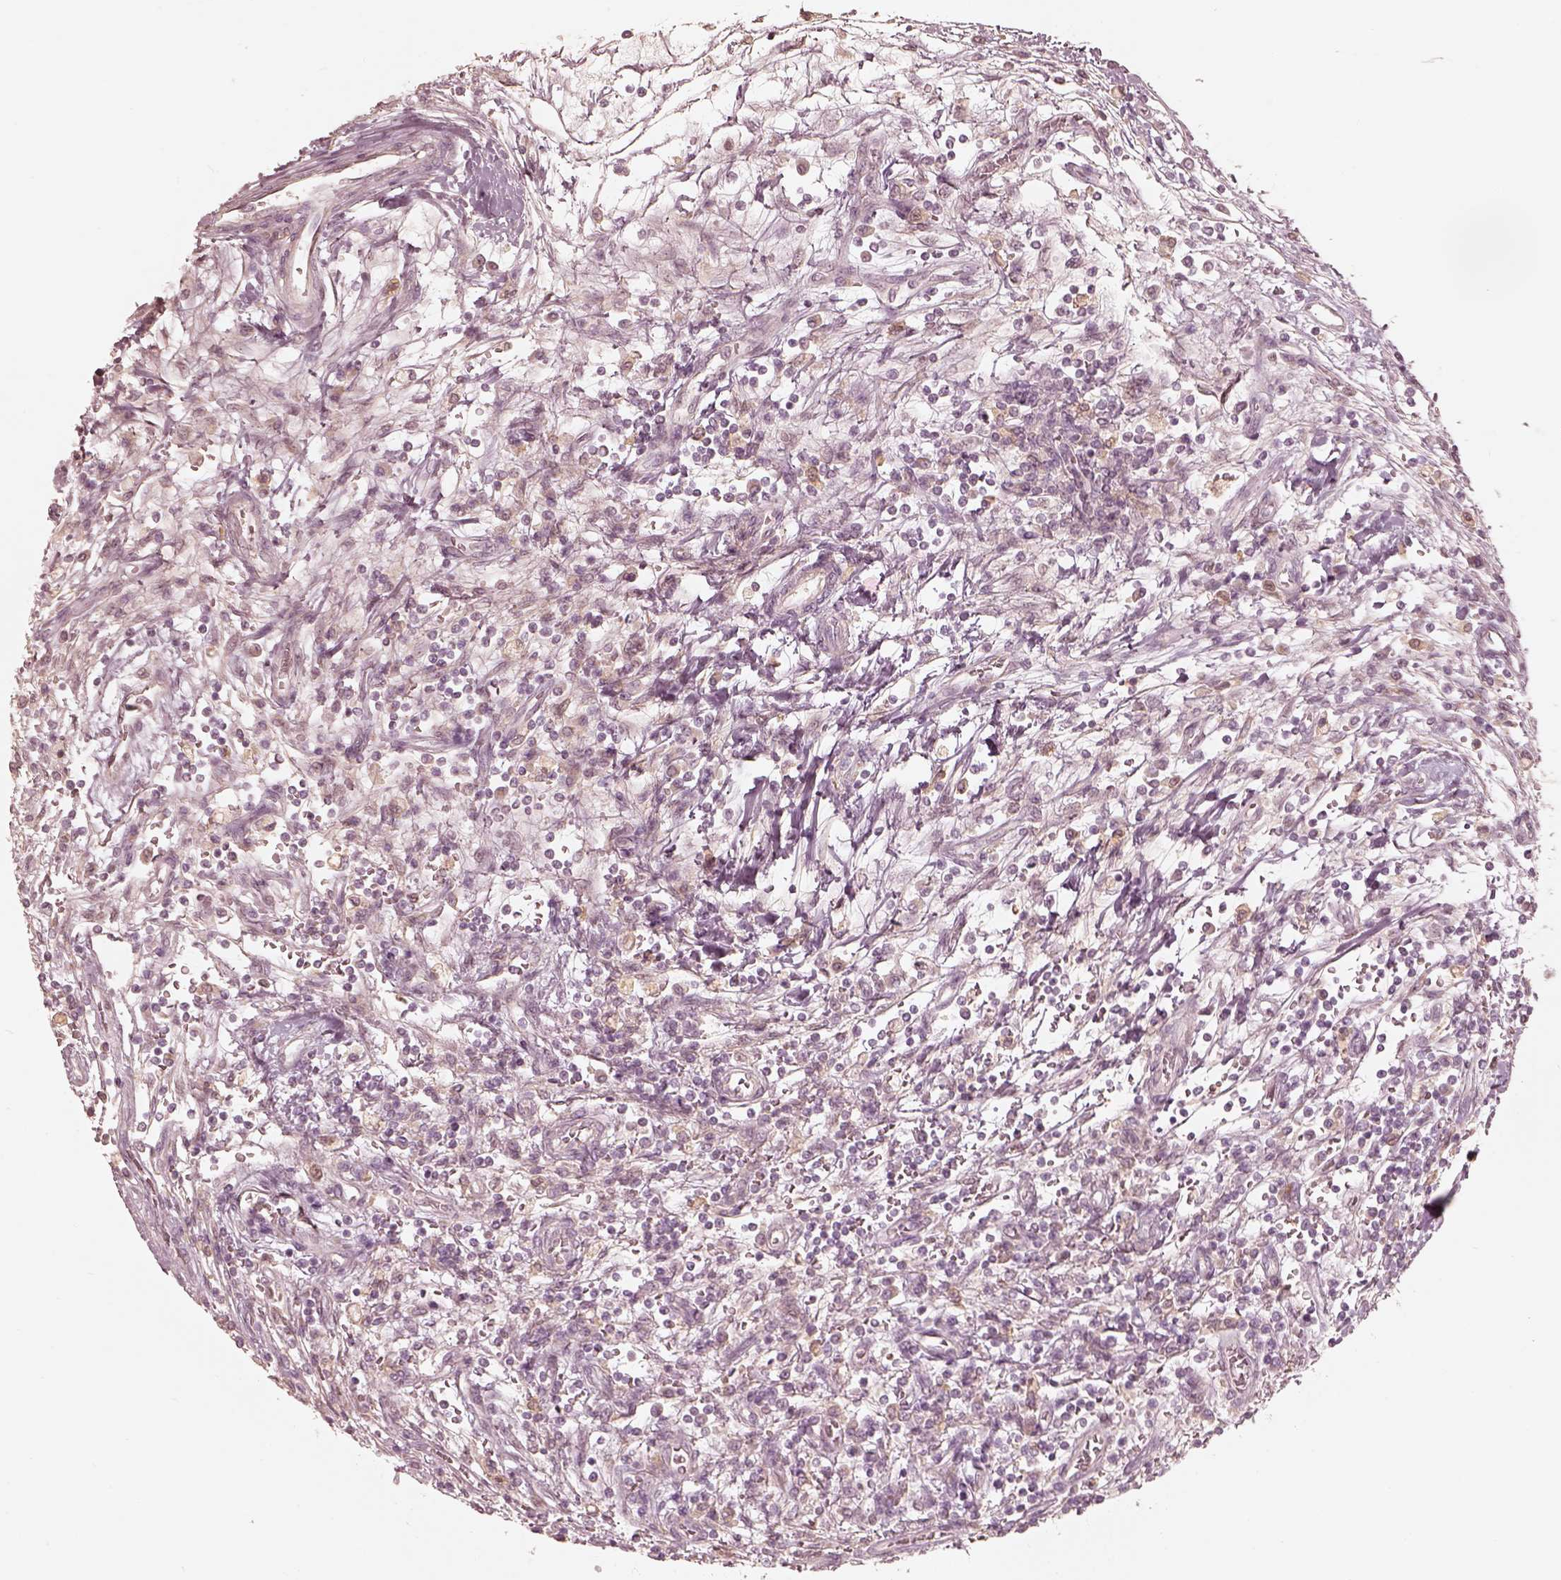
{"staining": {"intensity": "weak", "quantity": ">75%", "location": "cytoplasmic/membranous"}, "tissue": "testis cancer", "cell_type": "Tumor cells", "image_type": "cancer", "snomed": [{"axis": "morphology", "description": "Seminoma, NOS"}, {"axis": "topography", "description": "Testis"}], "caption": "Weak cytoplasmic/membranous protein expression is seen in approximately >75% of tumor cells in seminoma (testis).", "gene": "WLS", "patient": {"sex": "male", "age": 34}}